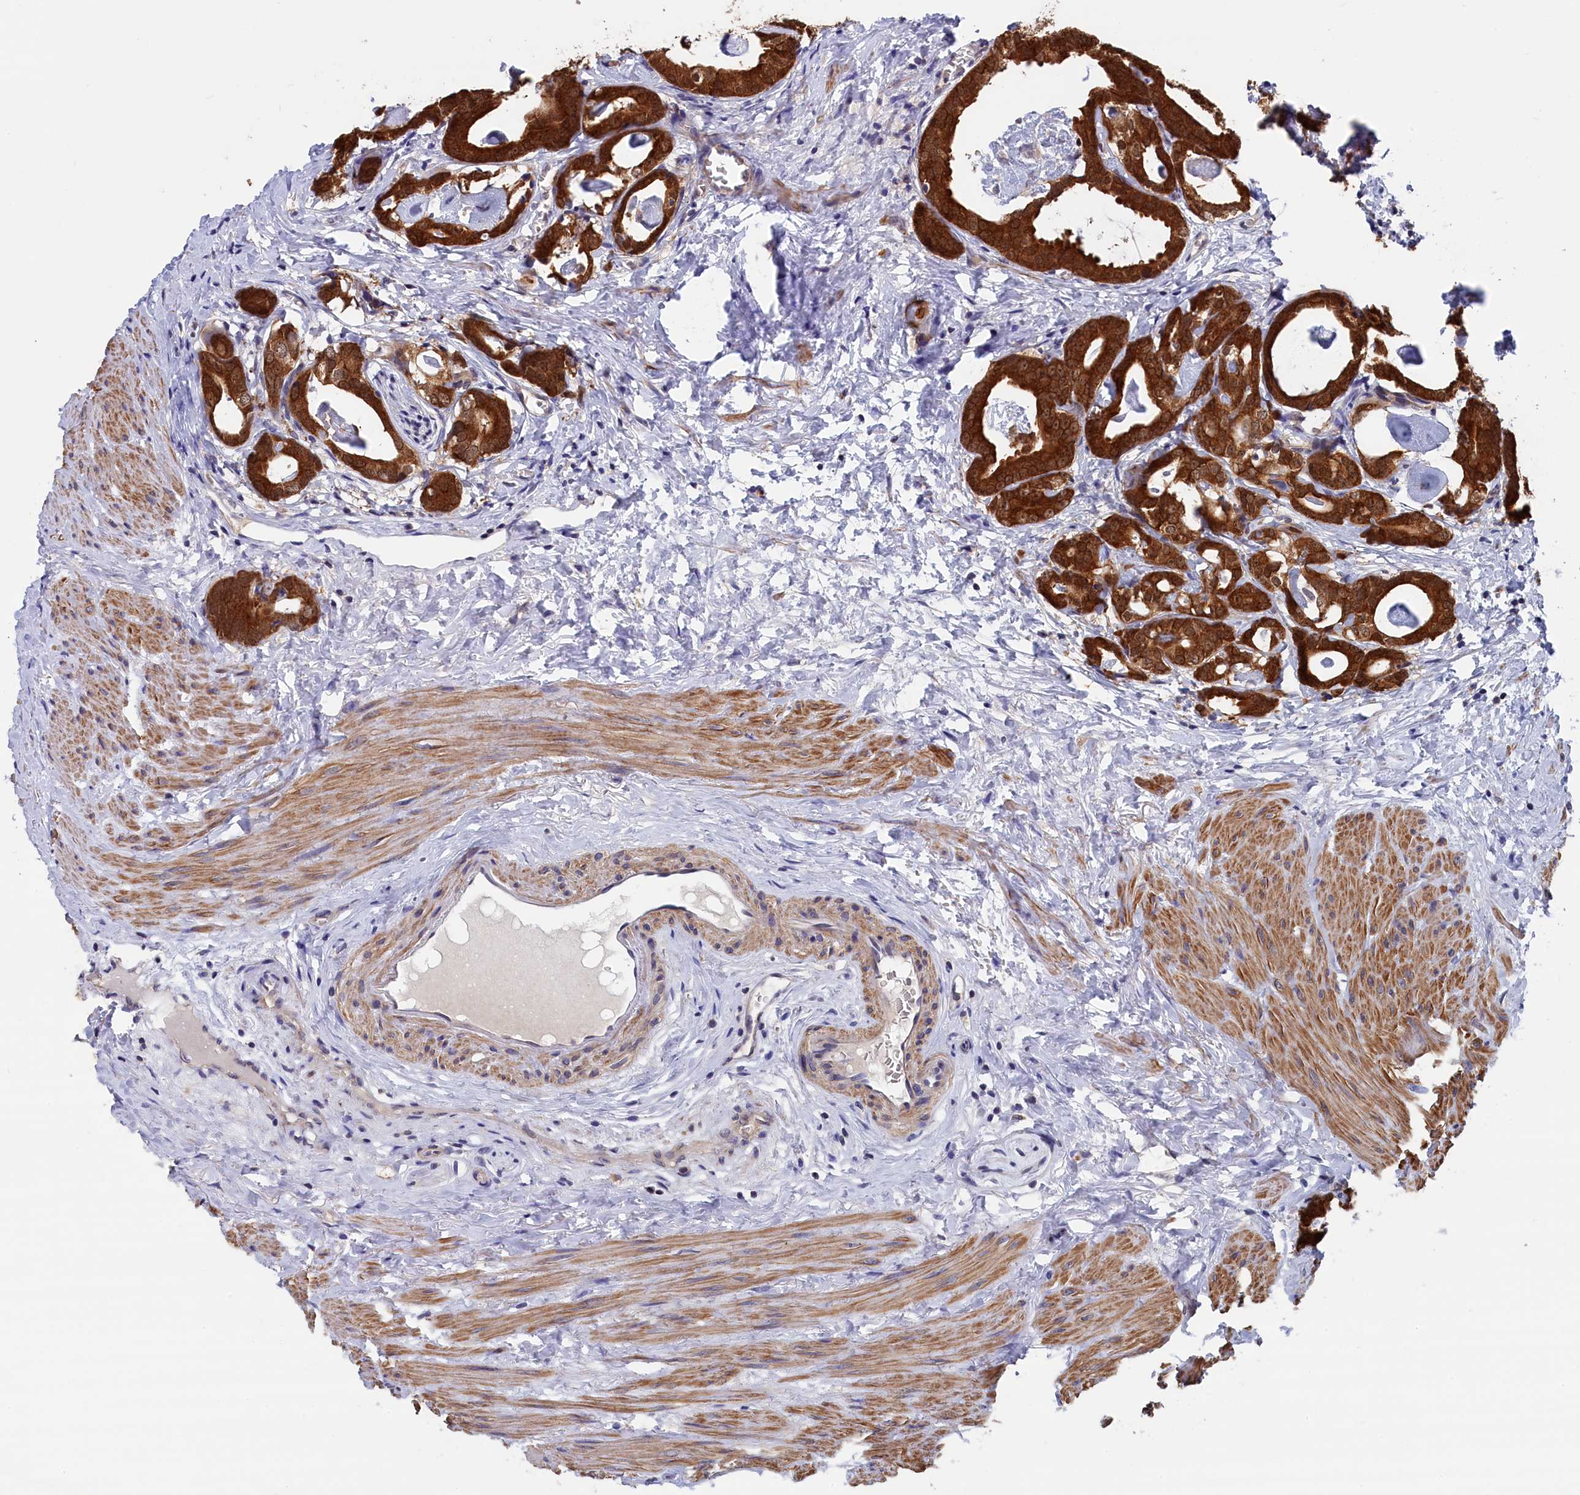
{"staining": {"intensity": "strong", "quantity": ">75%", "location": "cytoplasmic/membranous,nuclear"}, "tissue": "prostate cancer", "cell_type": "Tumor cells", "image_type": "cancer", "snomed": [{"axis": "morphology", "description": "Adenocarcinoma, Low grade"}, {"axis": "topography", "description": "Prostate"}], "caption": "DAB (3,3'-diaminobenzidine) immunohistochemical staining of prostate cancer exhibits strong cytoplasmic/membranous and nuclear protein staining in approximately >75% of tumor cells.", "gene": "JPT2", "patient": {"sex": "male", "age": 71}}